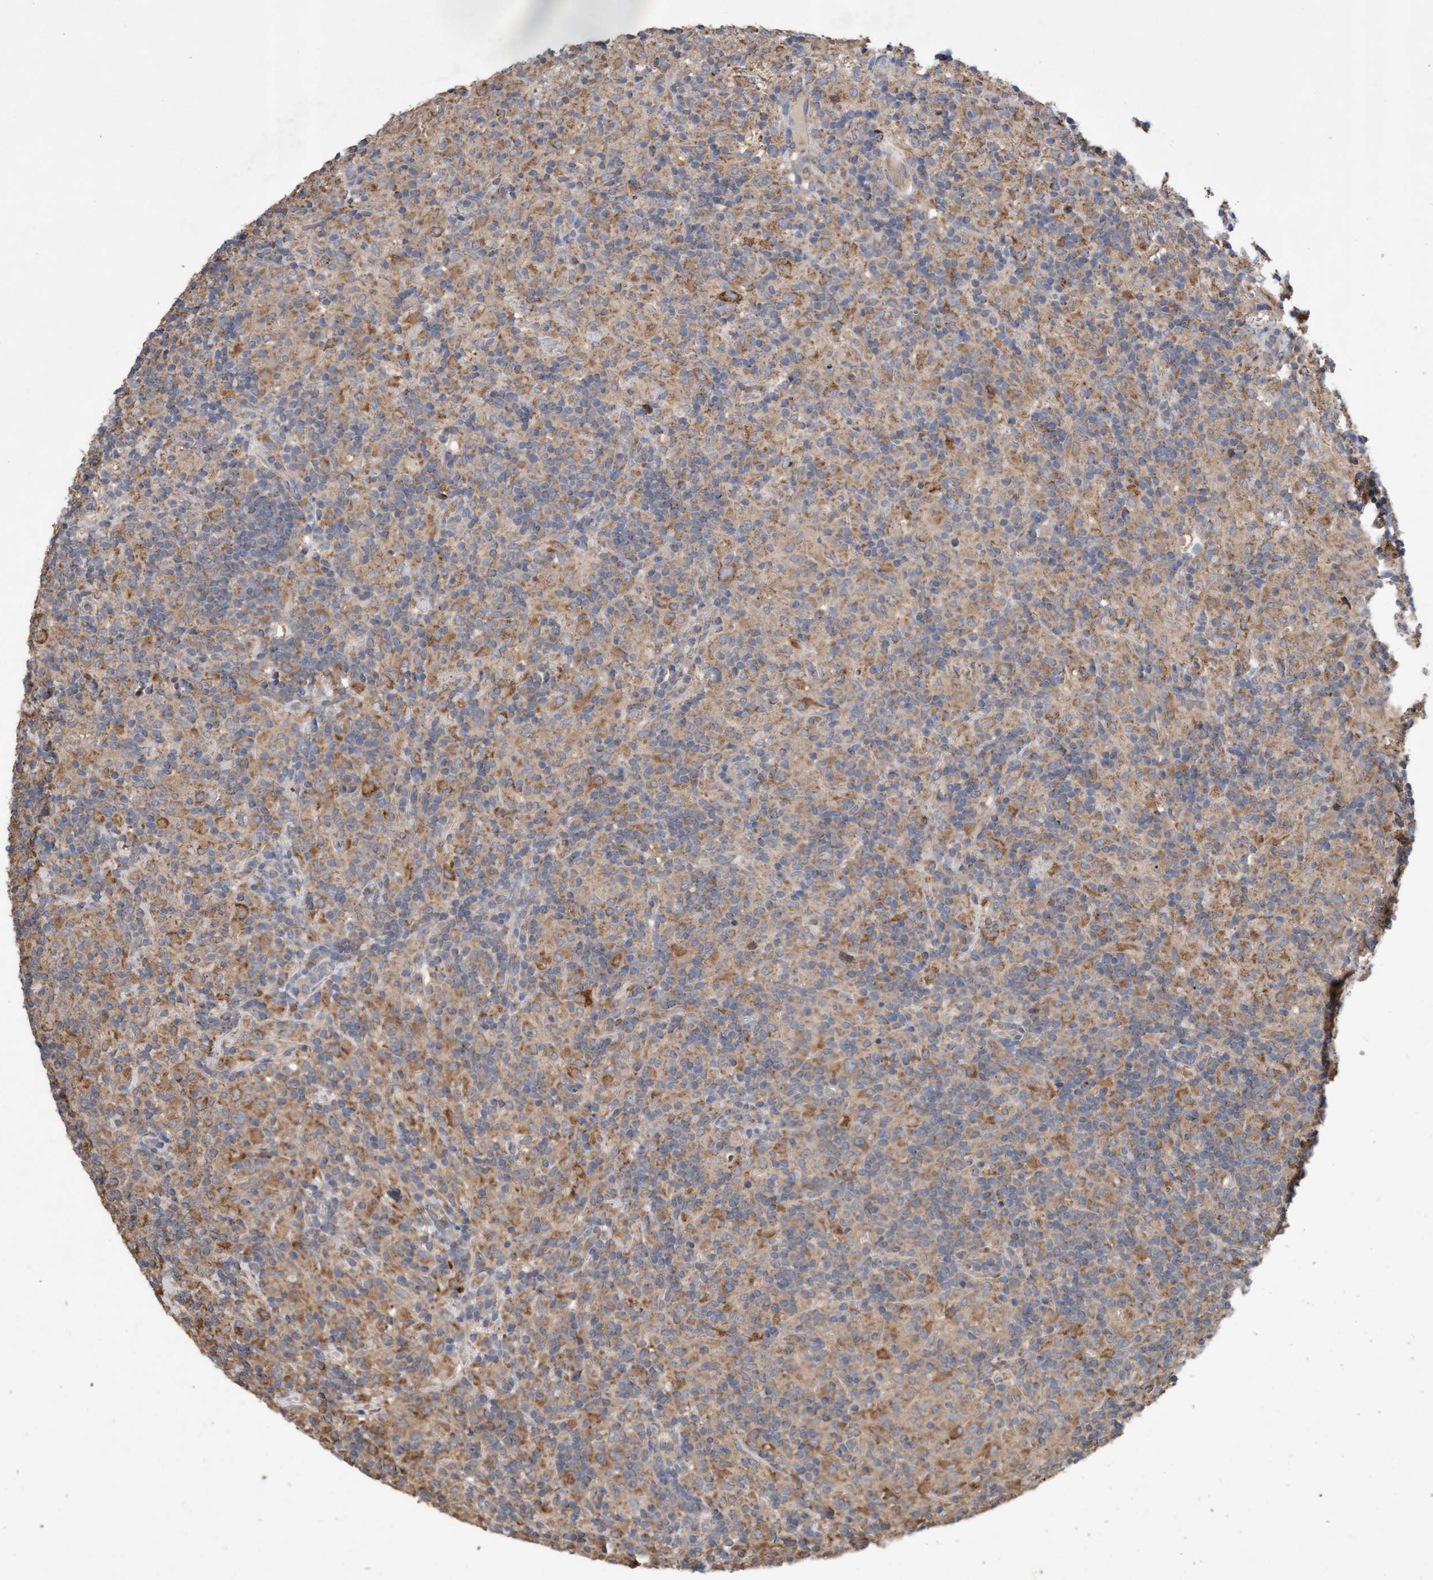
{"staining": {"intensity": "moderate", "quantity": ">75%", "location": "cytoplasmic/membranous"}, "tissue": "lymphoma", "cell_type": "Tumor cells", "image_type": "cancer", "snomed": [{"axis": "morphology", "description": "Hodgkin's disease, NOS"}, {"axis": "topography", "description": "Lymph node"}], "caption": "Immunohistochemical staining of human Hodgkin's disease demonstrates medium levels of moderate cytoplasmic/membranous staining in about >75% of tumor cells.", "gene": "ATPAF2", "patient": {"sex": "male", "age": 70}}